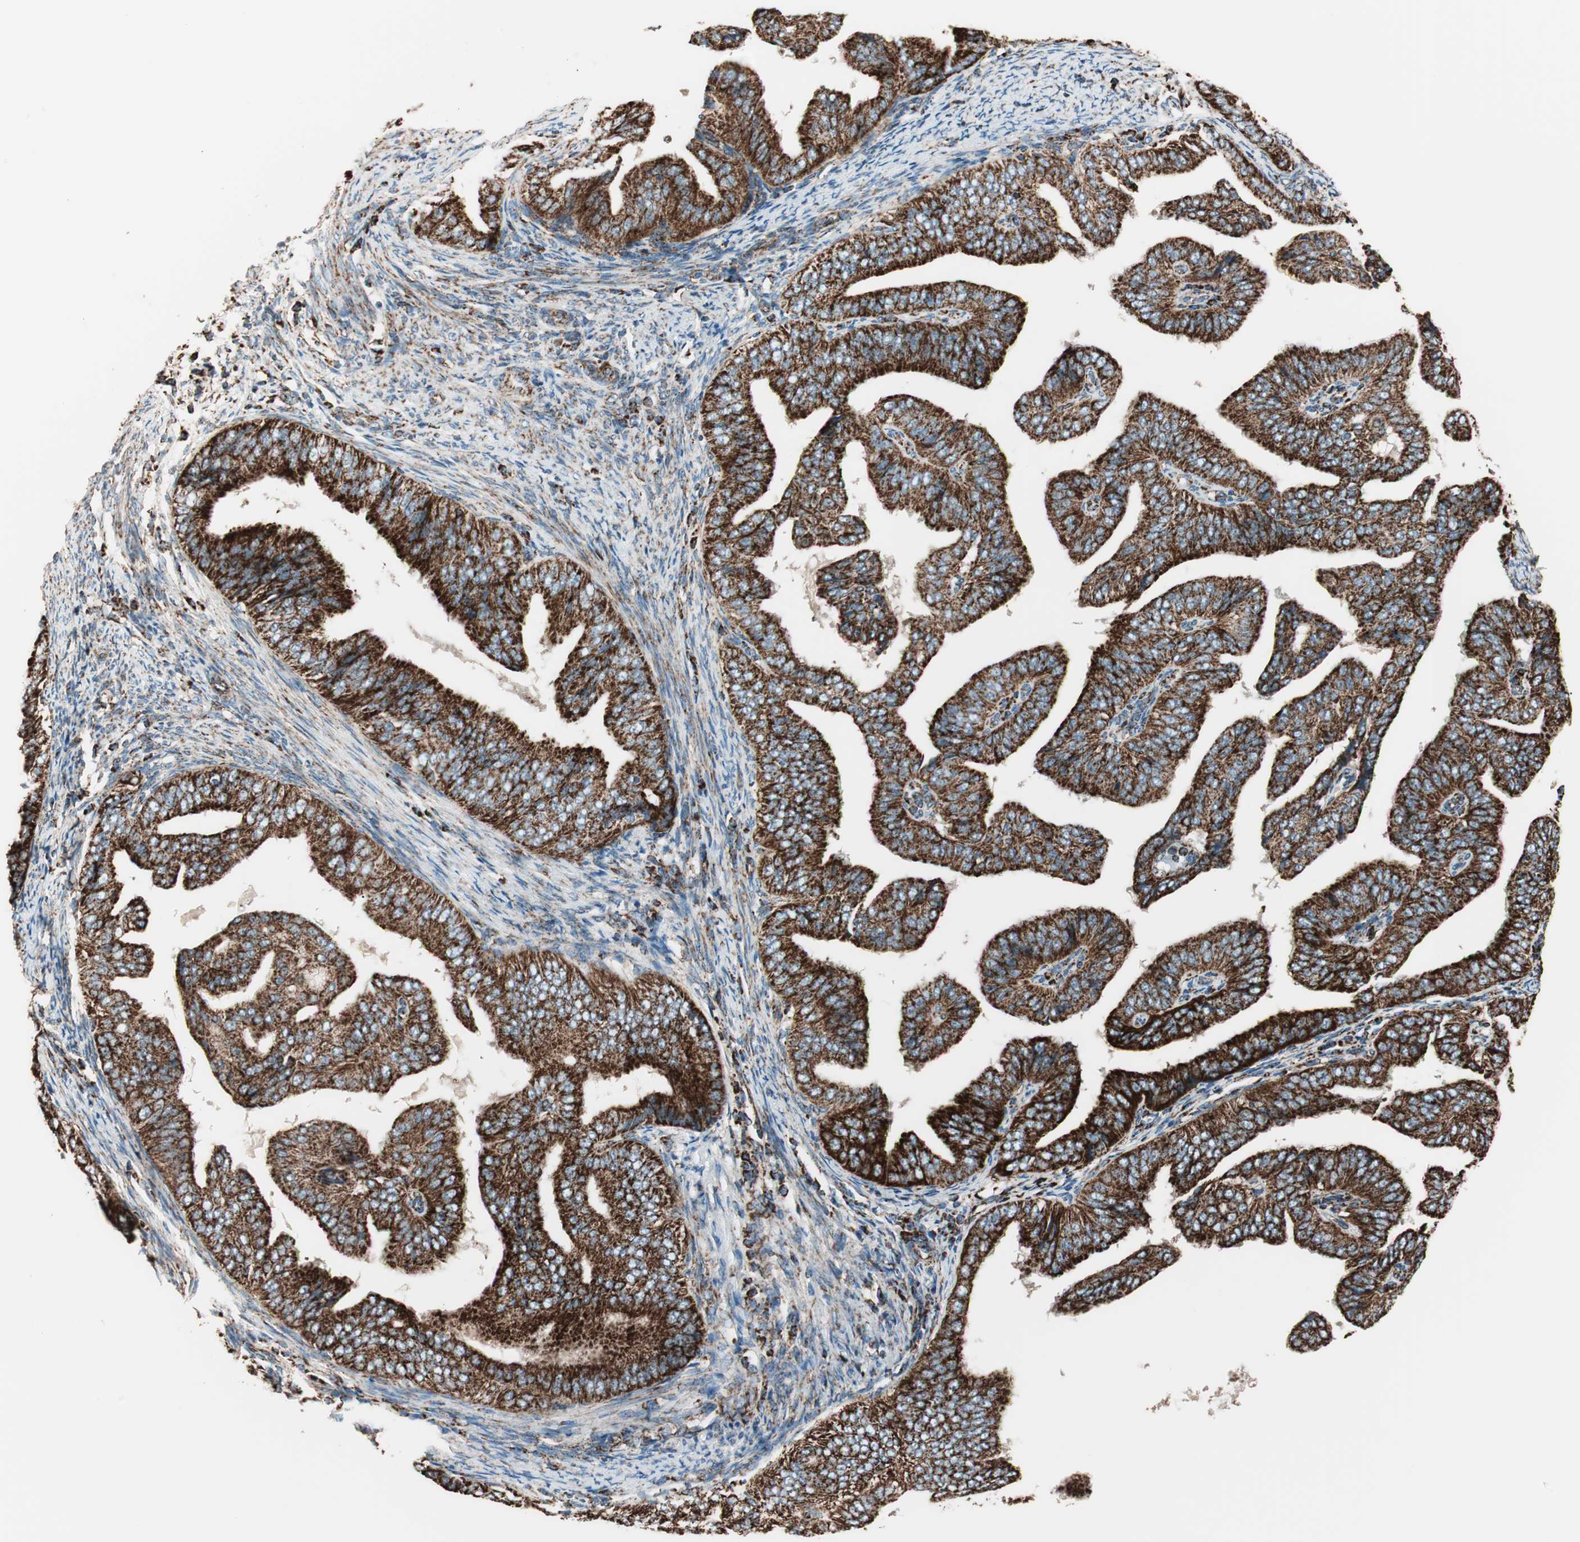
{"staining": {"intensity": "strong", "quantity": ">75%", "location": "cytoplasmic/membranous"}, "tissue": "endometrial cancer", "cell_type": "Tumor cells", "image_type": "cancer", "snomed": [{"axis": "morphology", "description": "Adenocarcinoma, NOS"}, {"axis": "topography", "description": "Endometrium"}], "caption": "Tumor cells demonstrate strong cytoplasmic/membranous staining in approximately >75% of cells in endometrial cancer (adenocarcinoma).", "gene": "TOMM22", "patient": {"sex": "female", "age": 58}}